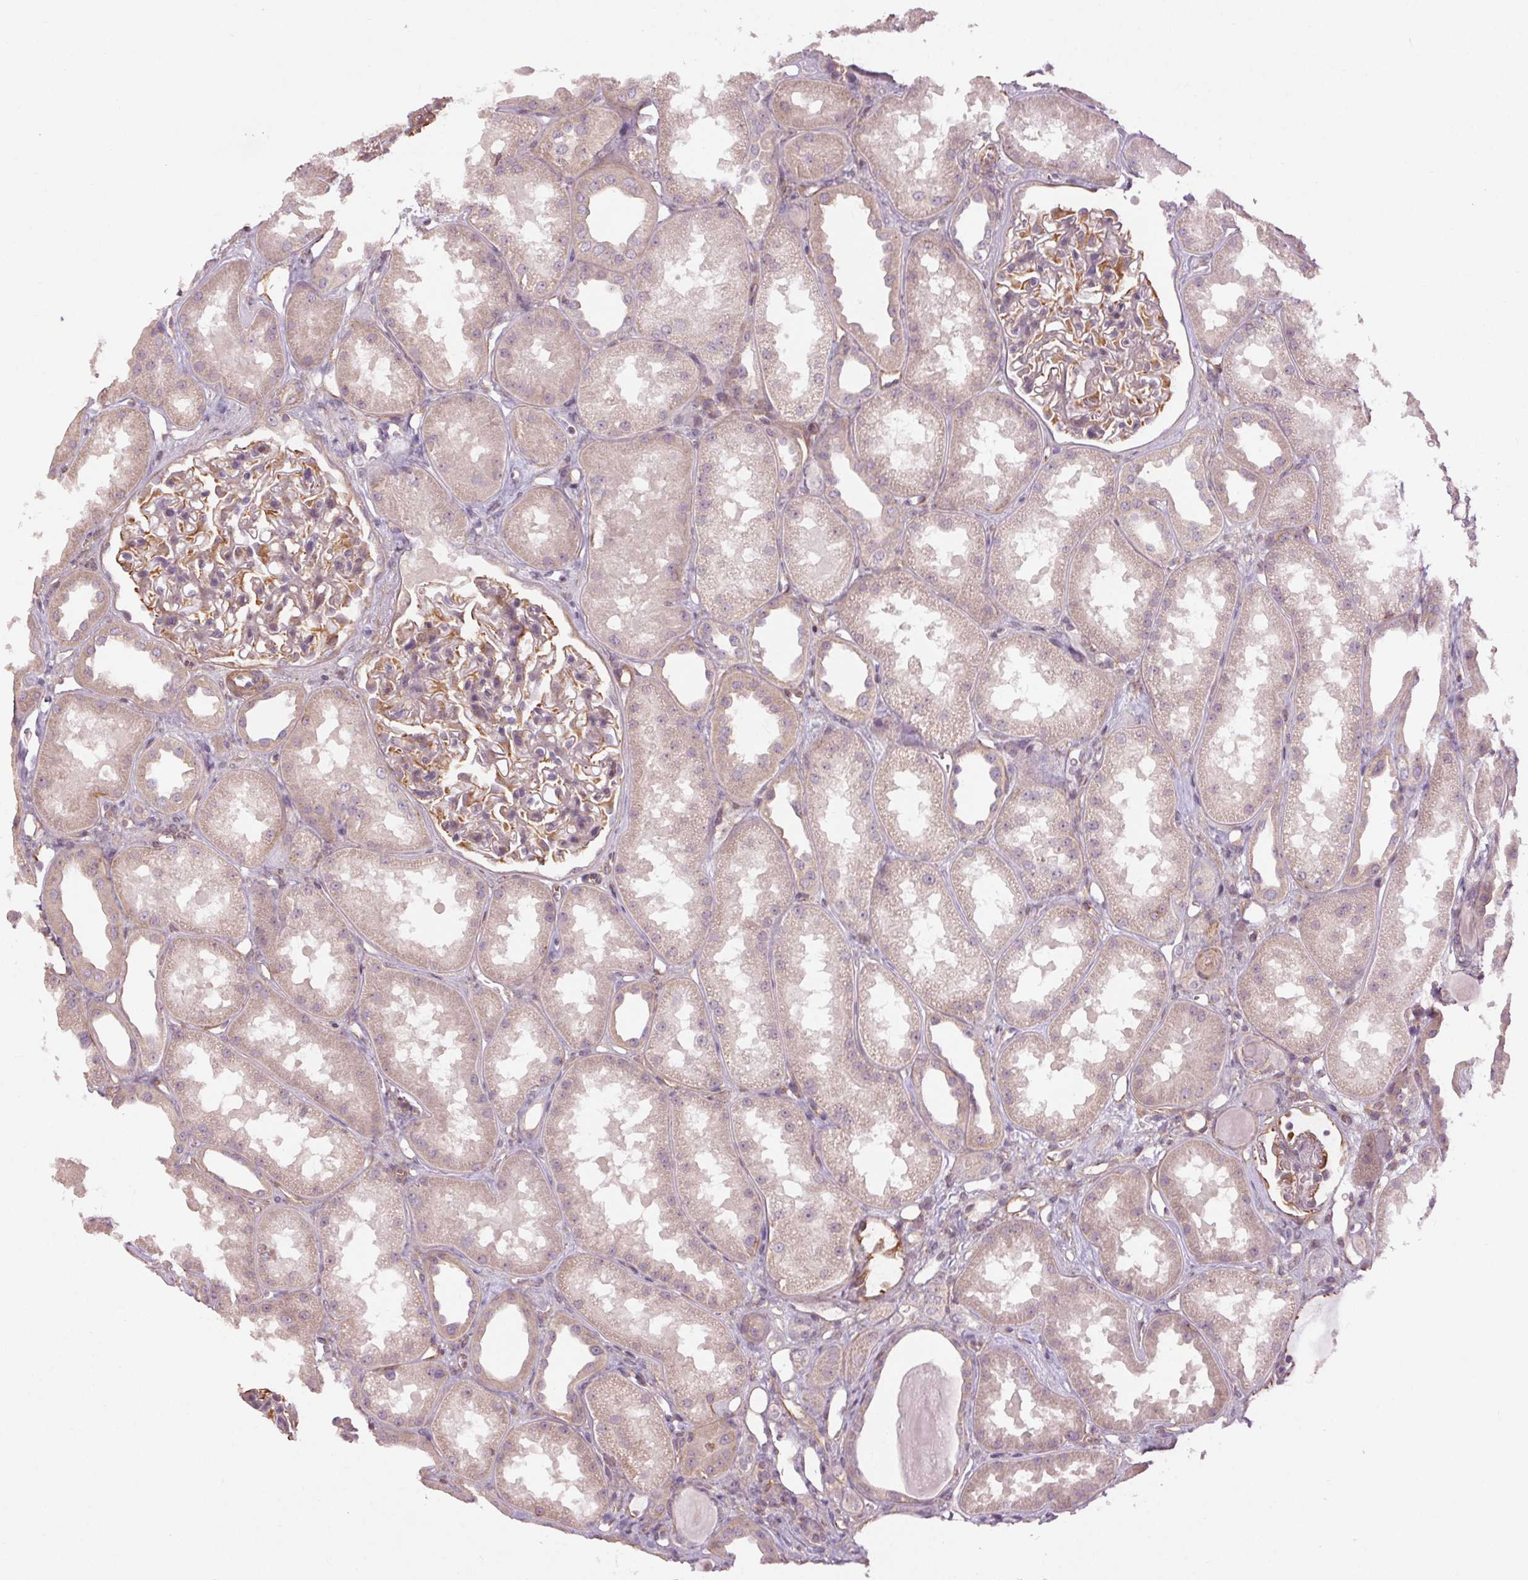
{"staining": {"intensity": "weak", "quantity": "<25%", "location": "cytoplasmic/membranous"}, "tissue": "kidney", "cell_type": "Cells in glomeruli", "image_type": "normal", "snomed": [{"axis": "morphology", "description": "Normal tissue, NOS"}, {"axis": "topography", "description": "Kidney"}], "caption": "Human kidney stained for a protein using immunohistochemistry displays no expression in cells in glomeruli.", "gene": "CCSER1", "patient": {"sex": "male", "age": 61}}